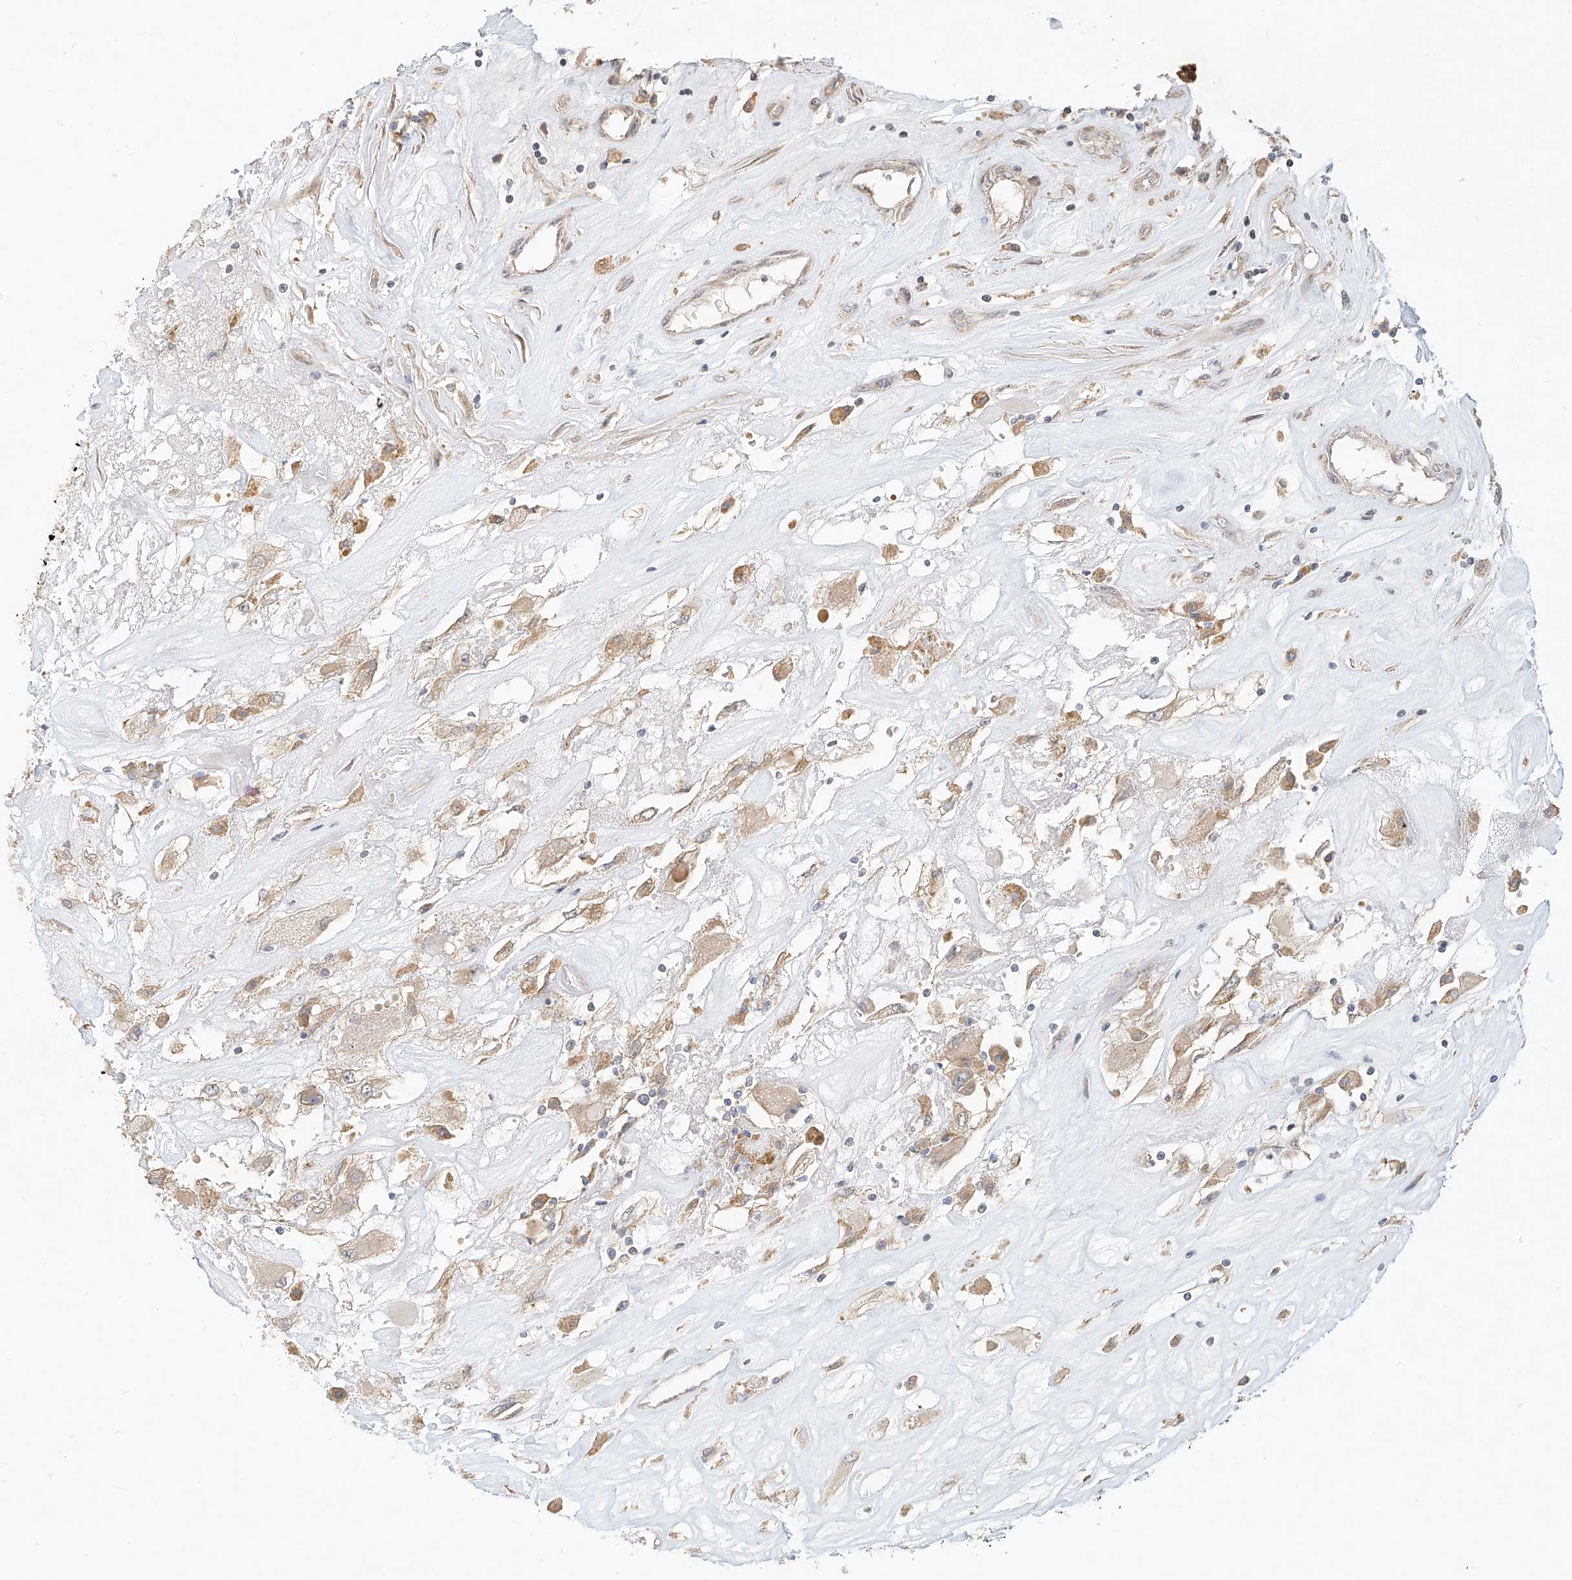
{"staining": {"intensity": "weak", "quantity": "25%-75%", "location": "cytoplasmic/membranous"}, "tissue": "renal cancer", "cell_type": "Tumor cells", "image_type": "cancer", "snomed": [{"axis": "morphology", "description": "Adenocarcinoma, NOS"}, {"axis": "topography", "description": "Kidney"}], "caption": "DAB (3,3'-diaminobenzidine) immunohistochemical staining of renal adenocarcinoma shows weak cytoplasmic/membranous protein expression in approximately 25%-75% of tumor cells.", "gene": "TMEM61", "patient": {"sex": "female", "age": 52}}